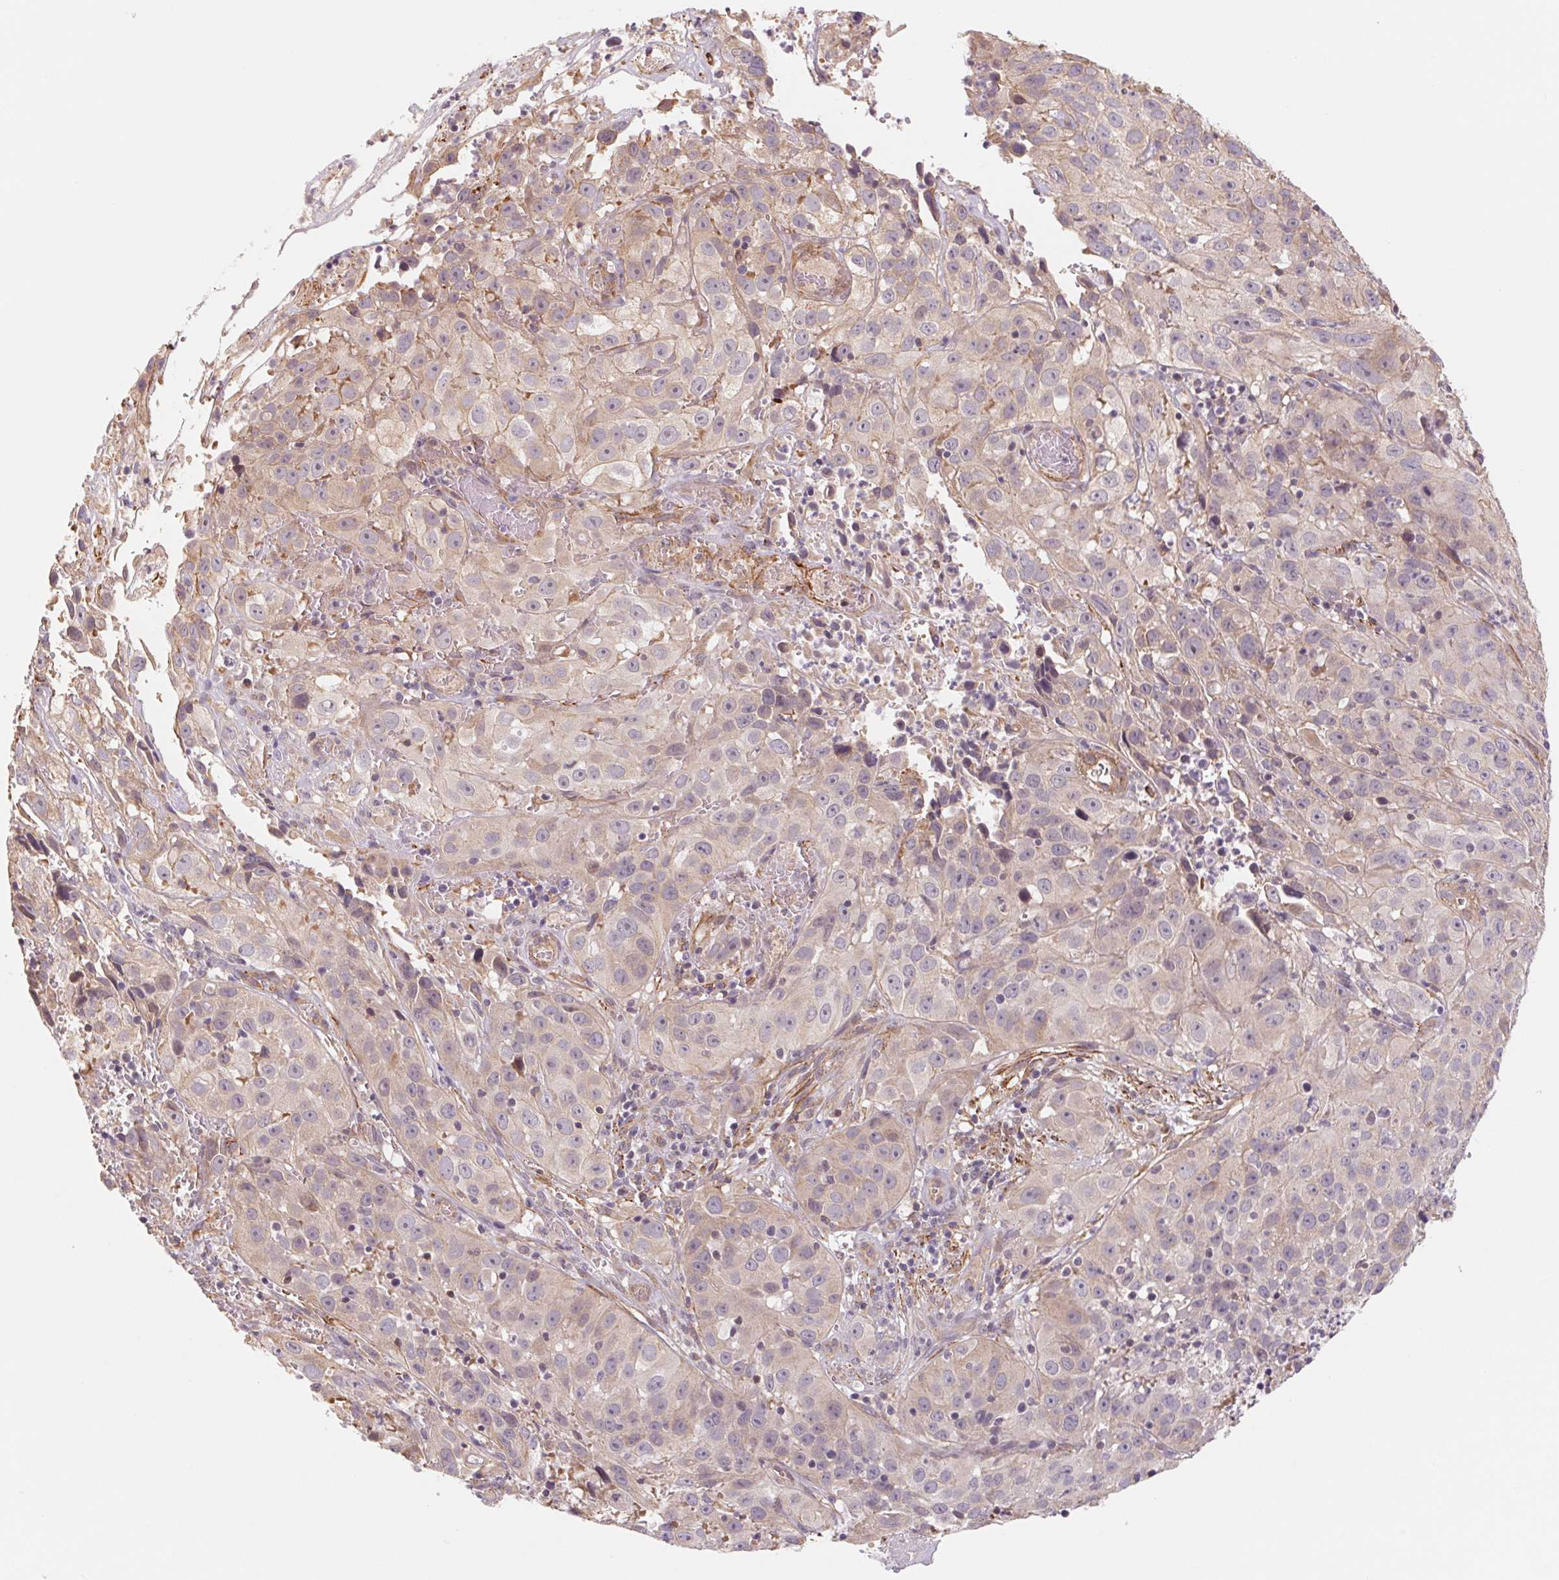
{"staining": {"intensity": "weak", "quantity": "<25%", "location": "cytoplasmic/membranous"}, "tissue": "cervical cancer", "cell_type": "Tumor cells", "image_type": "cancer", "snomed": [{"axis": "morphology", "description": "Squamous cell carcinoma, NOS"}, {"axis": "topography", "description": "Cervix"}], "caption": "A high-resolution image shows immunohistochemistry staining of cervical cancer (squamous cell carcinoma), which displays no significant staining in tumor cells.", "gene": "CCDC112", "patient": {"sex": "female", "age": 32}}